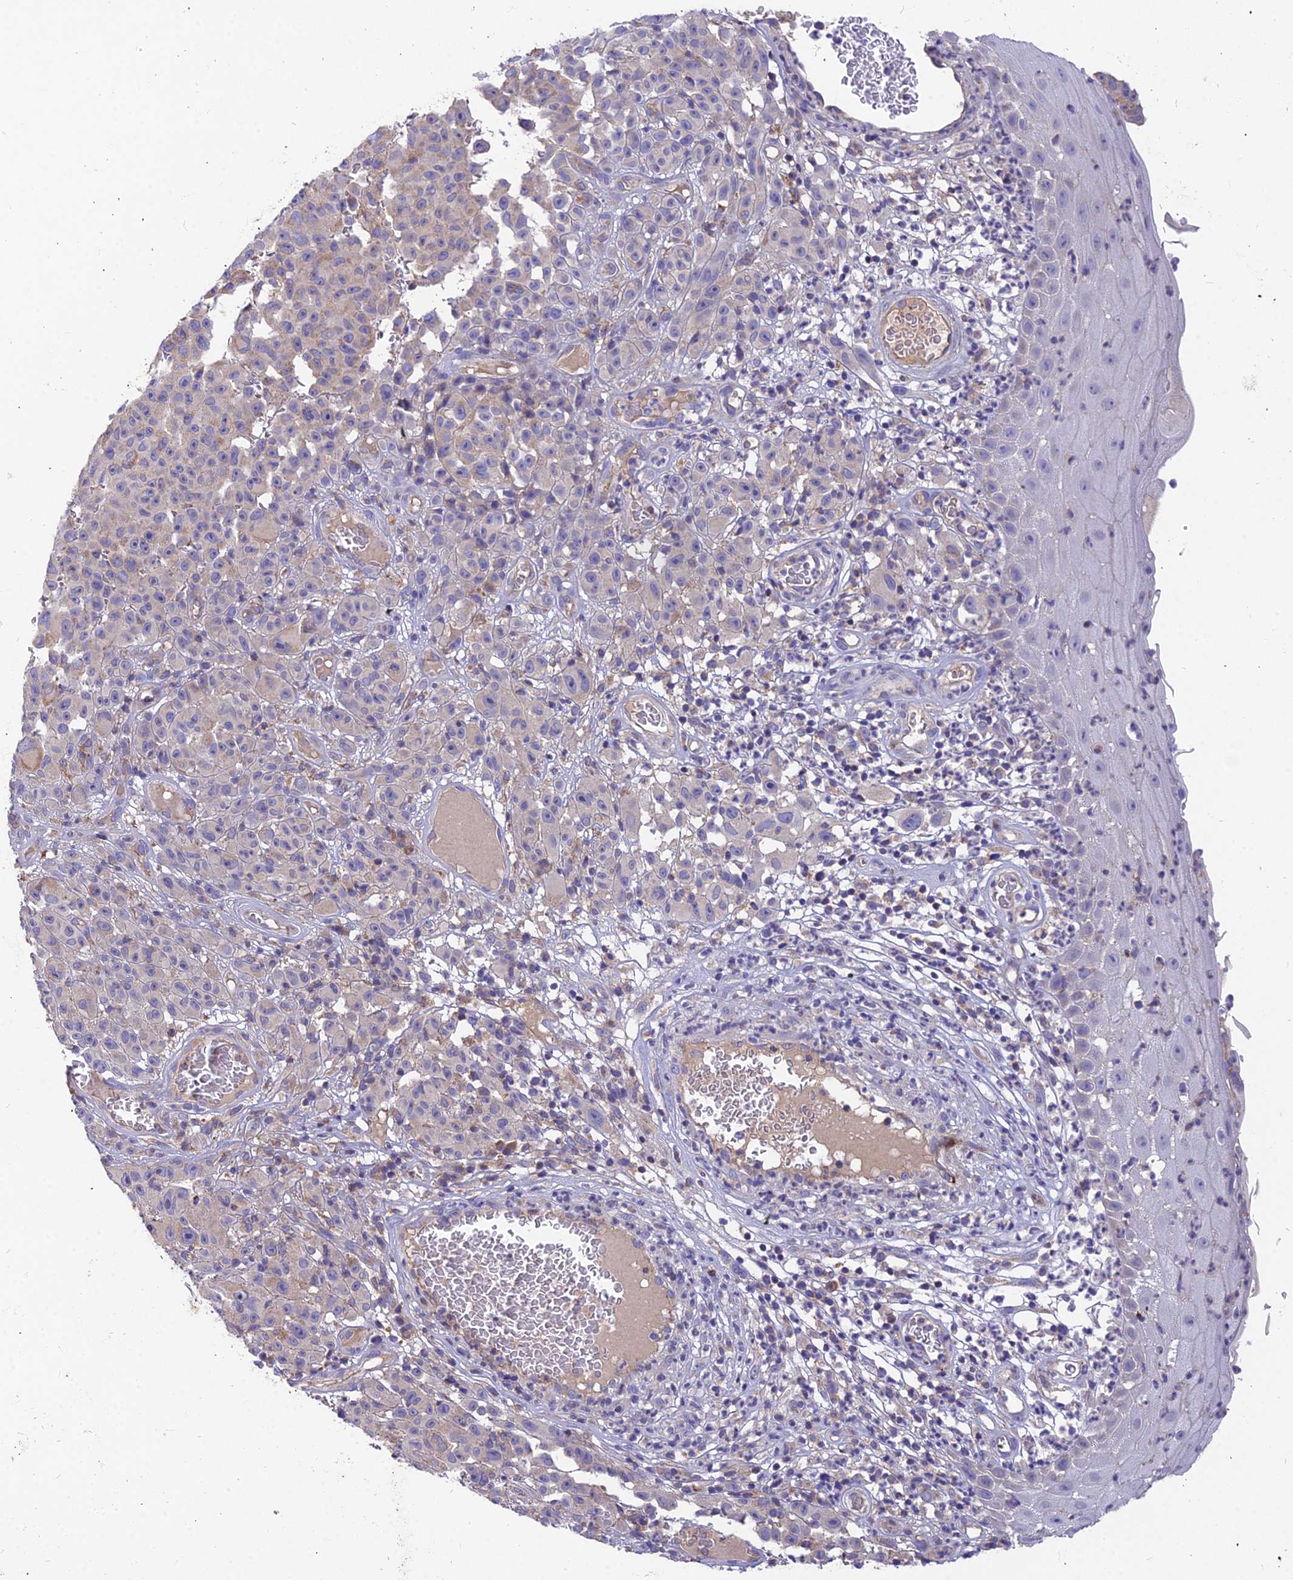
{"staining": {"intensity": "negative", "quantity": "none", "location": "none"}, "tissue": "melanoma", "cell_type": "Tumor cells", "image_type": "cancer", "snomed": [{"axis": "morphology", "description": "Malignant melanoma, NOS"}, {"axis": "topography", "description": "Skin"}], "caption": "Tumor cells show no significant protein expression in malignant melanoma. Nuclei are stained in blue.", "gene": "ASPHD1", "patient": {"sex": "female", "age": 82}}